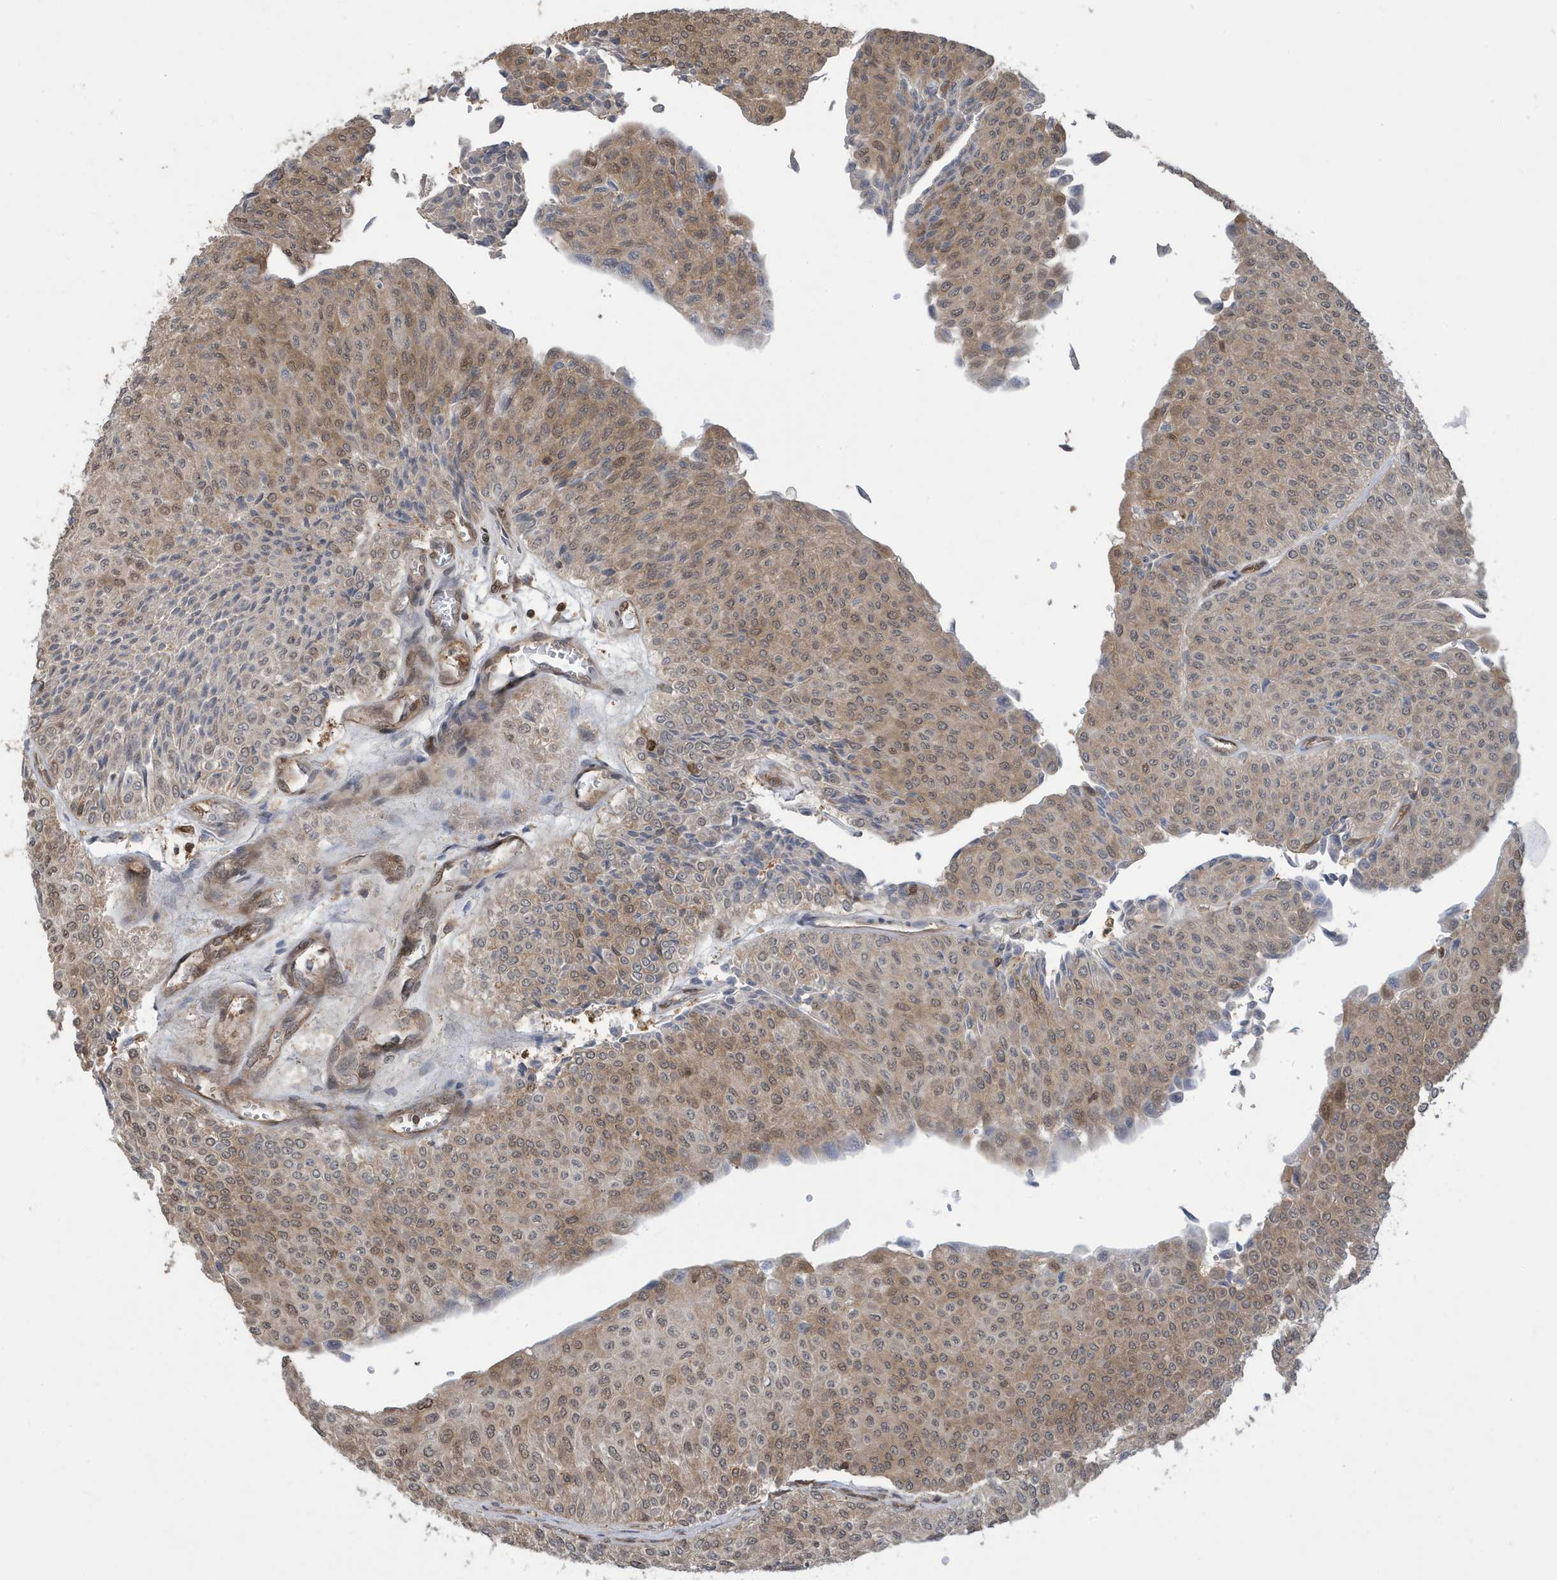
{"staining": {"intensity": "weak", "quantity": "25%-75%", "location": "cytoplasmic/membranous,nuclear"}, "tissue": "urothelial cancer", "cell_type": "Tumor cells", "image_type": "cancer", "snomed": [{"axis": "morphology", "description": "Urothelial carcinoma, Low grade"}, {"axis": "topography", "description": "Urinary bladder"}], "caption": "Protein staining of urothelial cancer tissue reveals weak cytoplasmic/membranous and nuclear staining in approximately 25%-75% of tumor cells. The protein is stained brown, and the nuclei are stained in blue (DAB IHC with brightfield microscopy, high magnification).", "gene": "UBQLN1", "patient": {"sex": "male", "age": 78}}